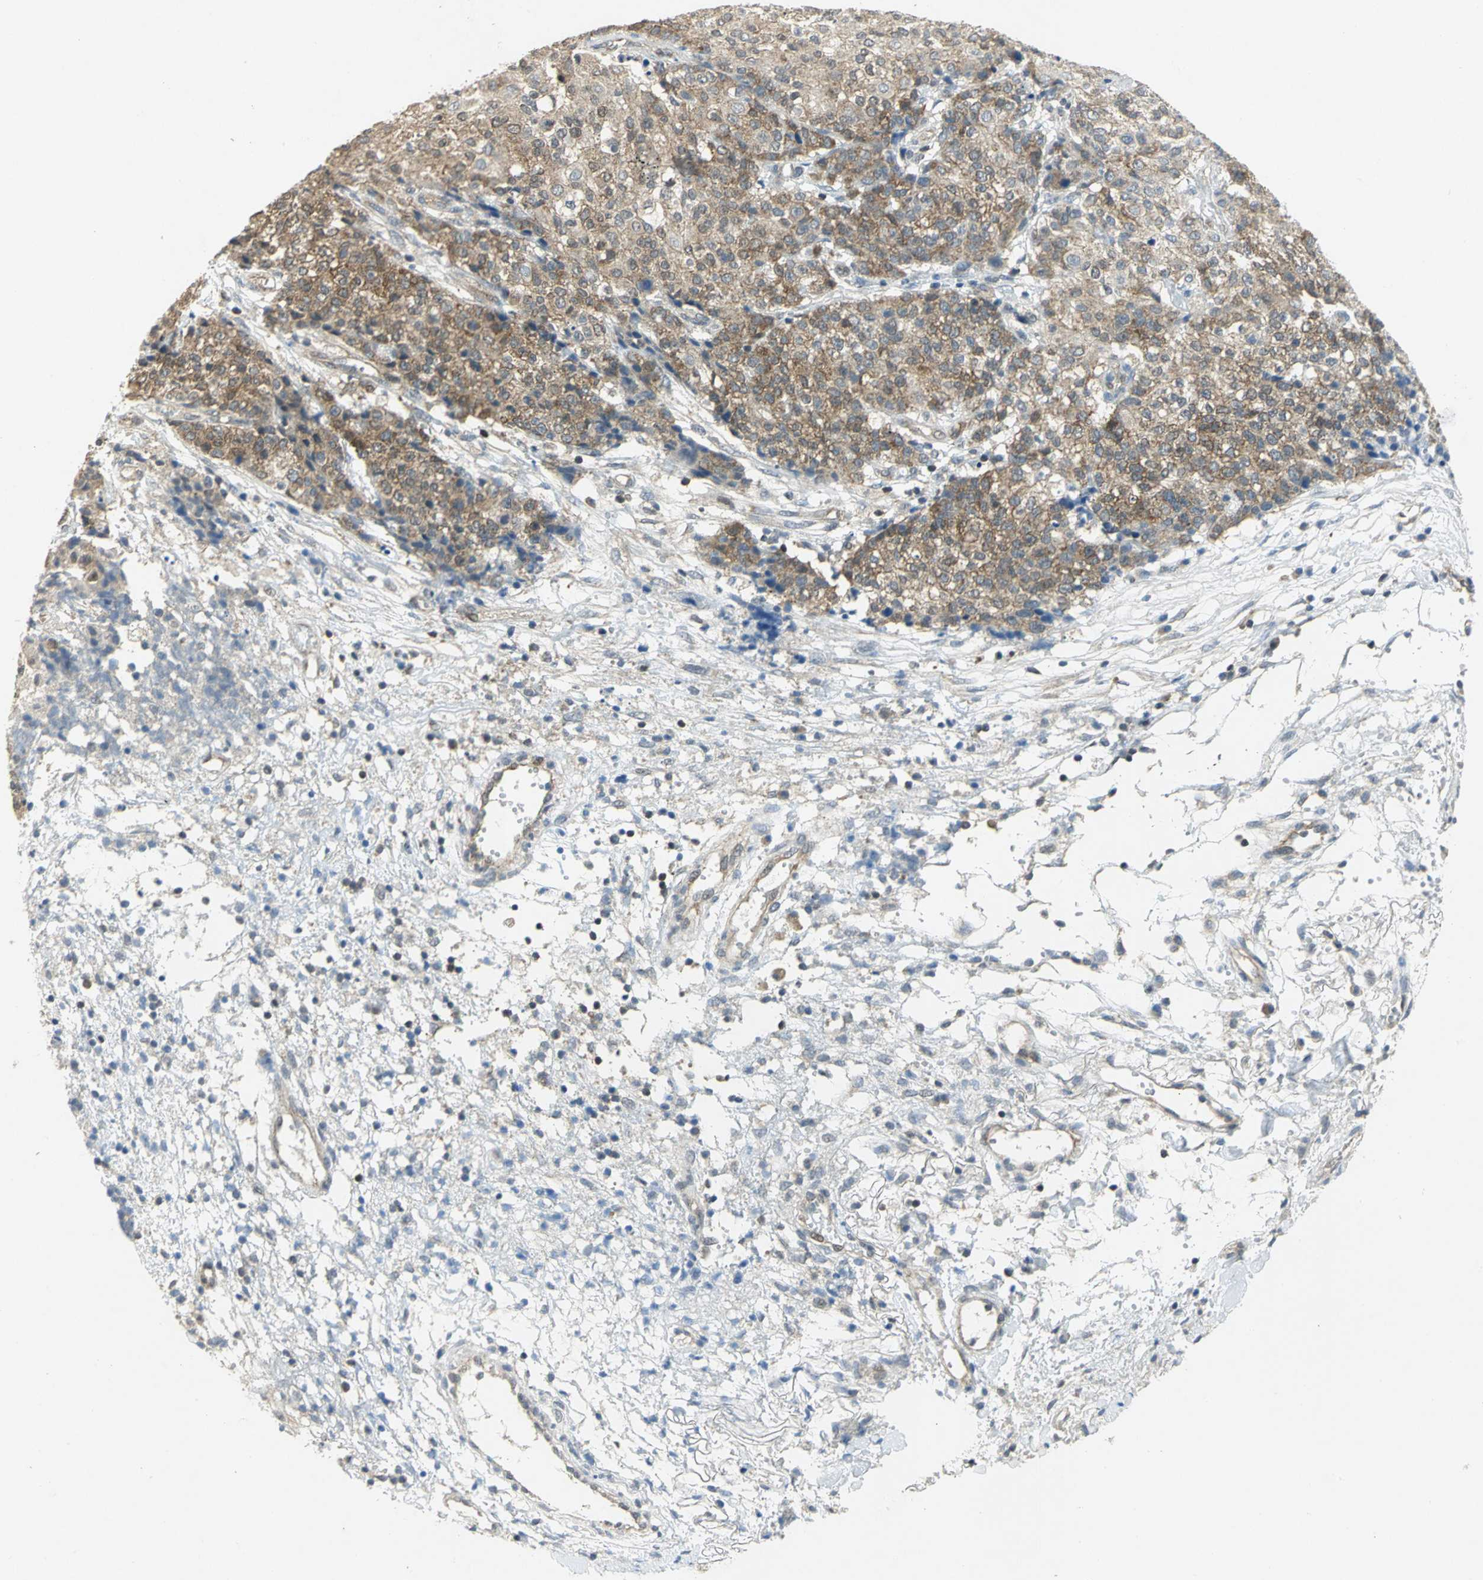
{"staining": {"intensity": "moderate", "quantity": ">75%", "location": "cytoplasmic/membranous"}, "tissue": "ovarian cancer", "cell_type": "Tumor cells", "image_type": "cancer", "snomed": [{"axis": "morphology", "description": "Carcinoma, endometroid"}, {"axis": "topography", "description": "Ovary"}], "caption": "A histopathology image showing moderate cytoplasmic/membranous expression in about >75% of tumor cells in ovarian cancer (endometroid carcinoma), as visualized by brown immunohistochemical staining.", "gene": "PPIA", "patient": {"sex": "female", "age": 42}}